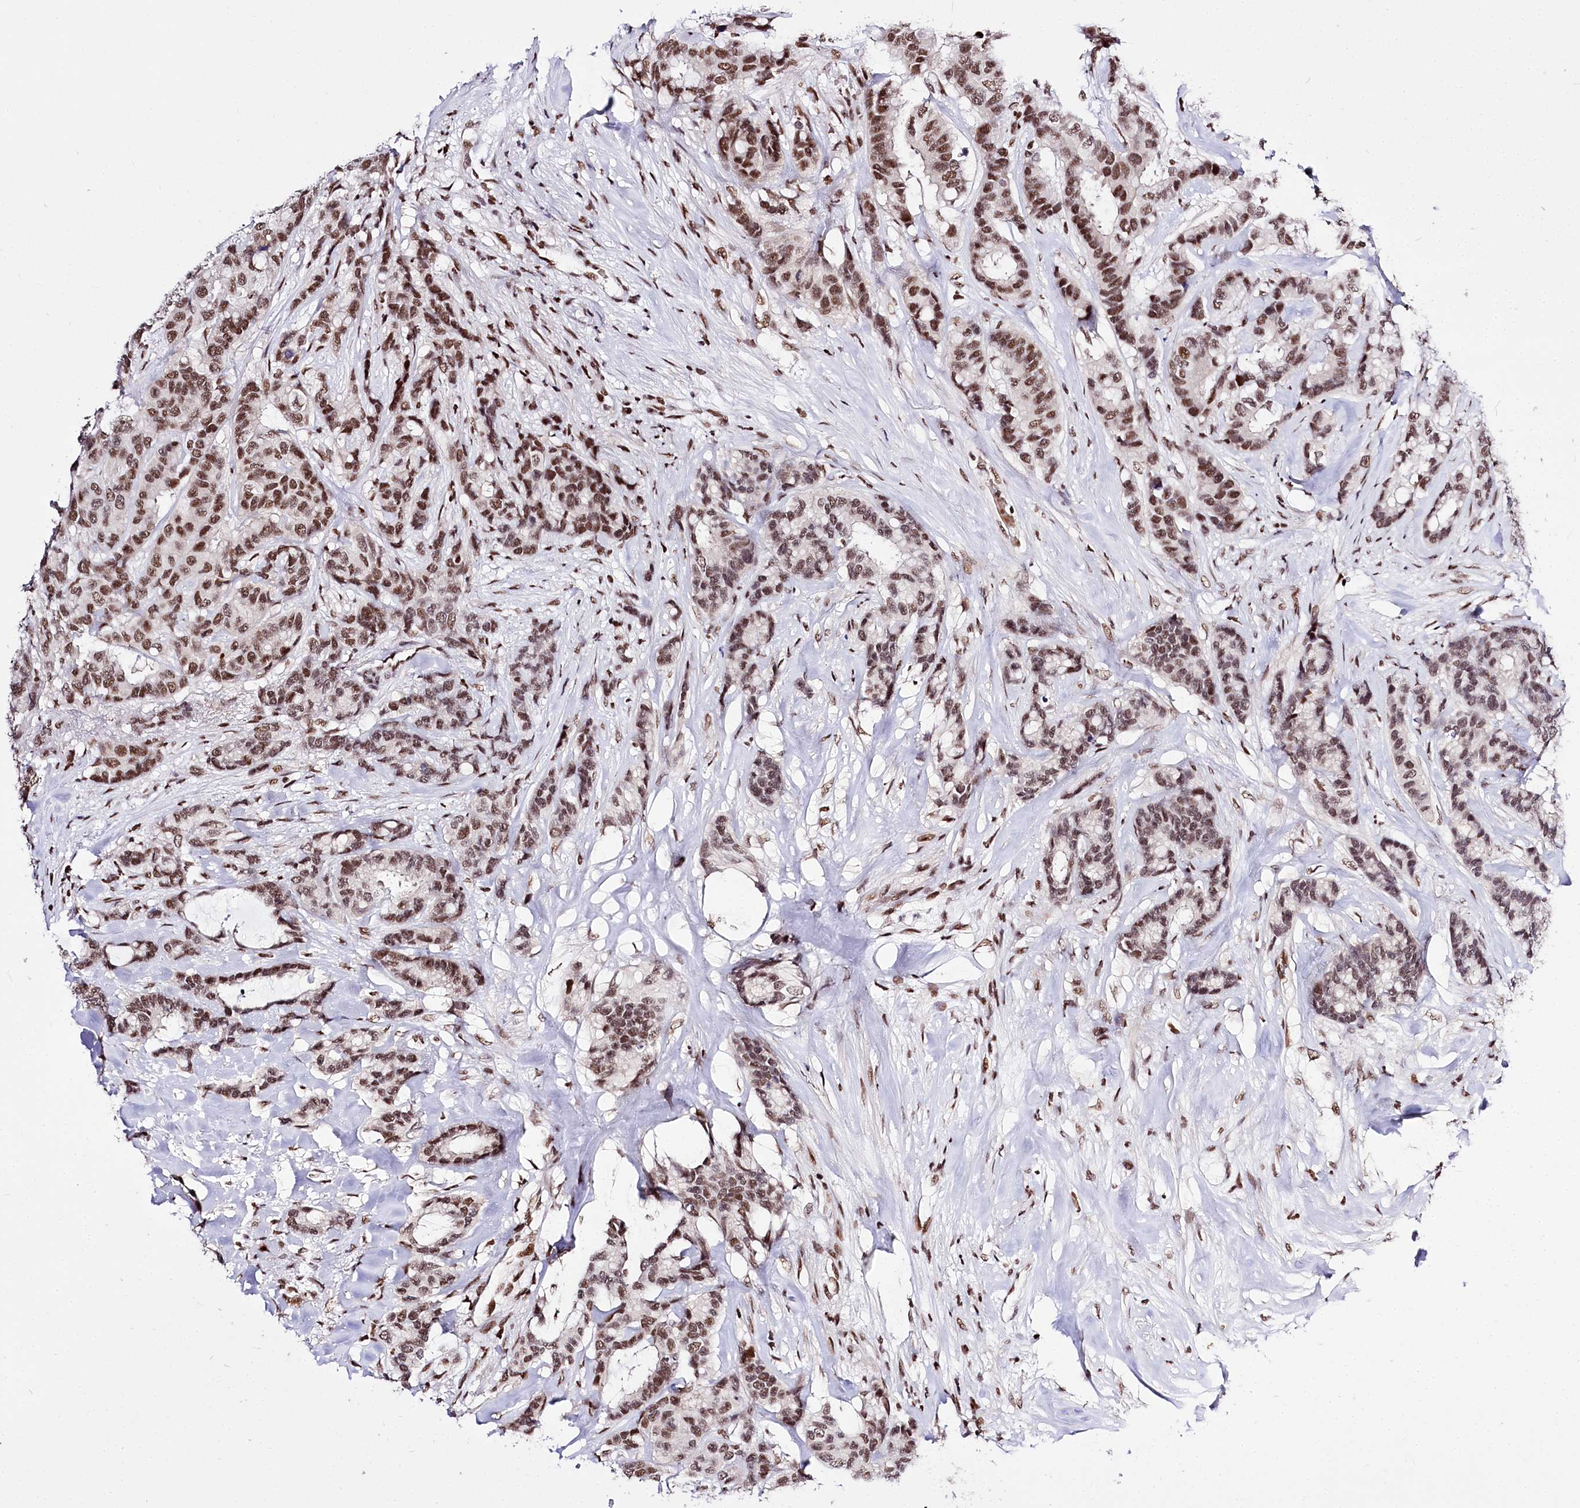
{"staining": {"intensity": "moderate", "quantity": ">75%", "location": "nuclear"}, "tissue": "breast cancer", "cell_type": "Tumor cells", "image_type": "cancer", "snomed": [{"axis": "morphology", "description": "Duct carcinoma"}, {"axis": "topography", "description": "Breast"}], "caption": "An image of human breast cancer stained for a protein demonstrates moderate nuclear brown staining in tumor cells.", "gene": "POU4F3", "patient": {"sex": "female", "age": 87}}